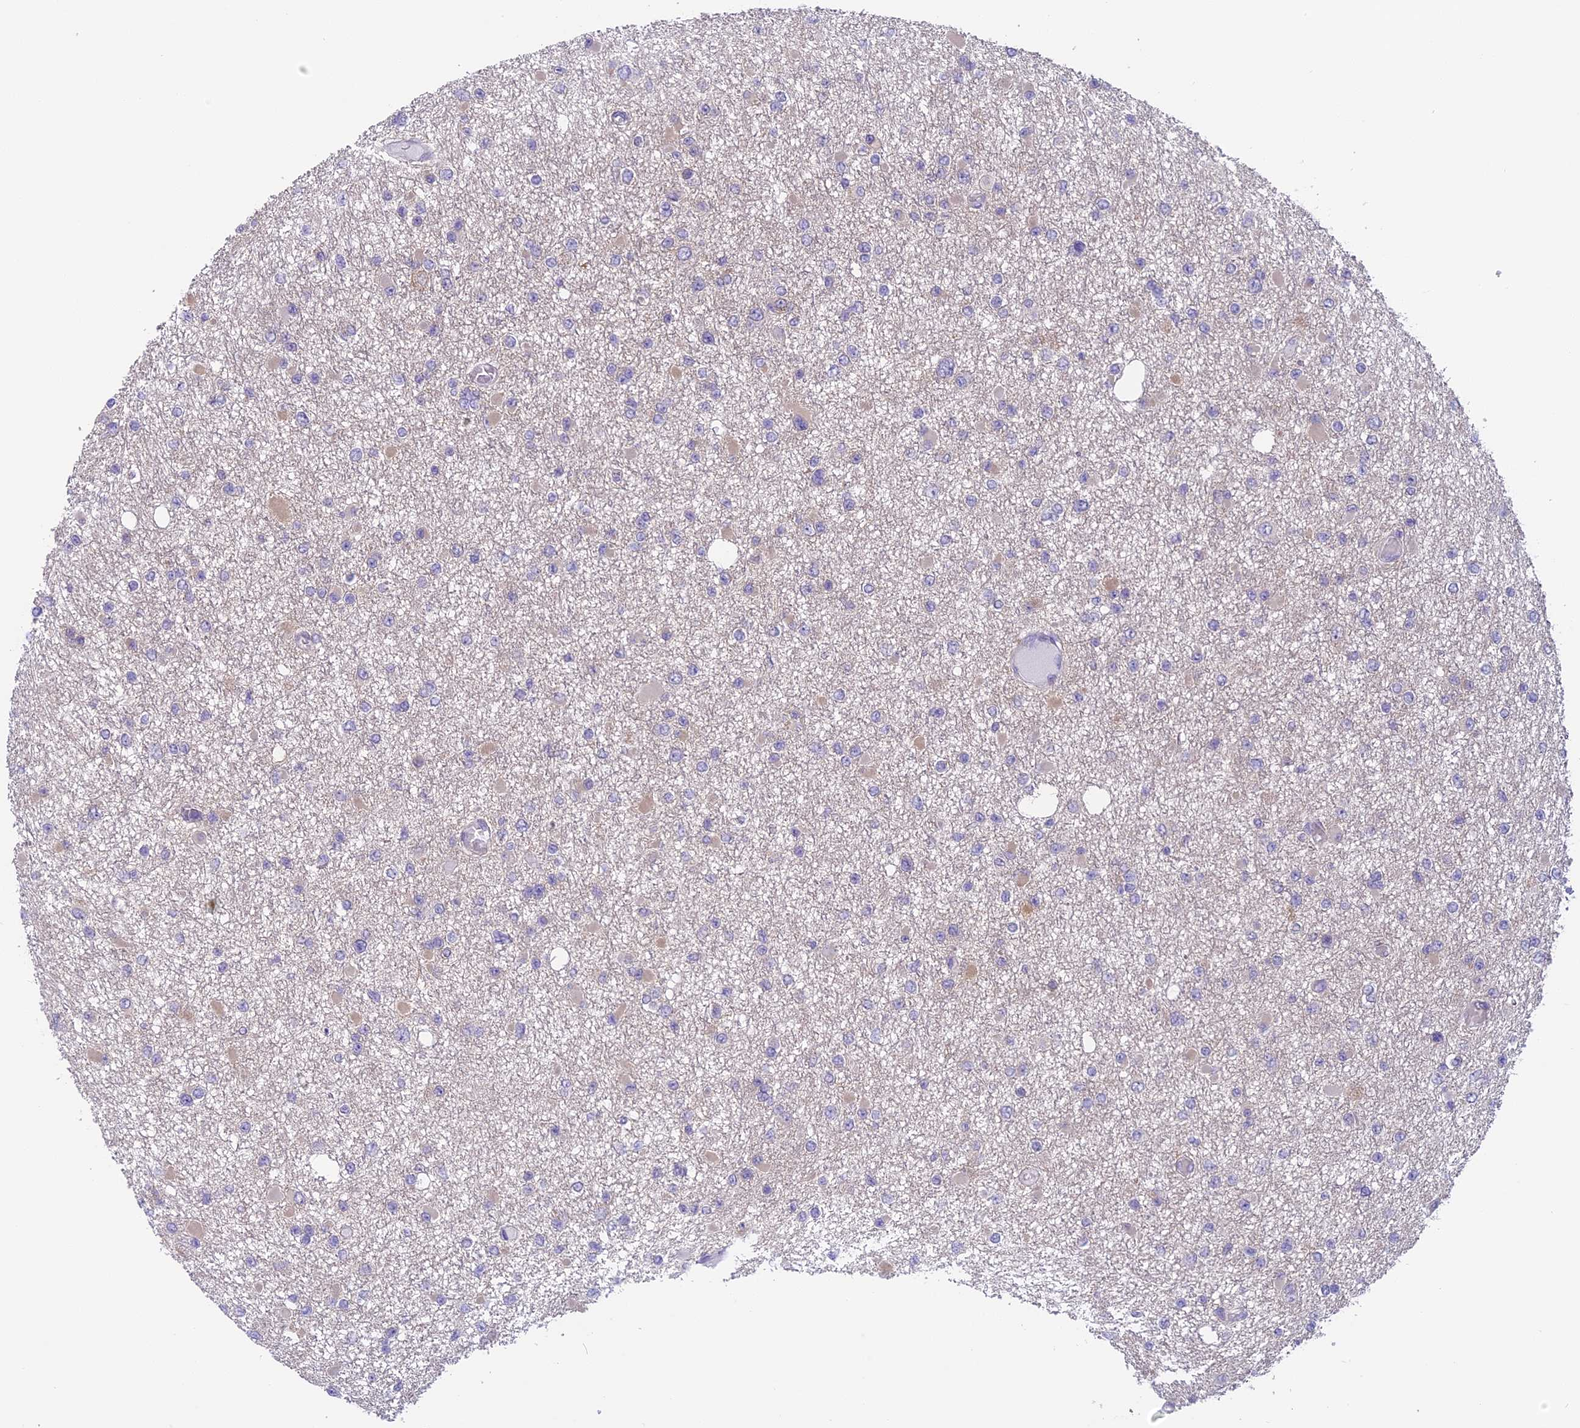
{"staining": {"intensity": "negative", "quantity": "none", "location": "none"}, "tissue": "glioma", "cell_type": "Tumor cells", "image_type": "cancer", "snomed": [{"axis": "morphology", "description": "Glioma, malignant, Low grade"}, {"axis": "topography", "description": "Brain"}], "caption": "Glioma stained for a protein using IHC demonstrates no positivity tumor cells.", "gene": "ARHGEF37", "patient": {"sex": "female", "age": 22}}